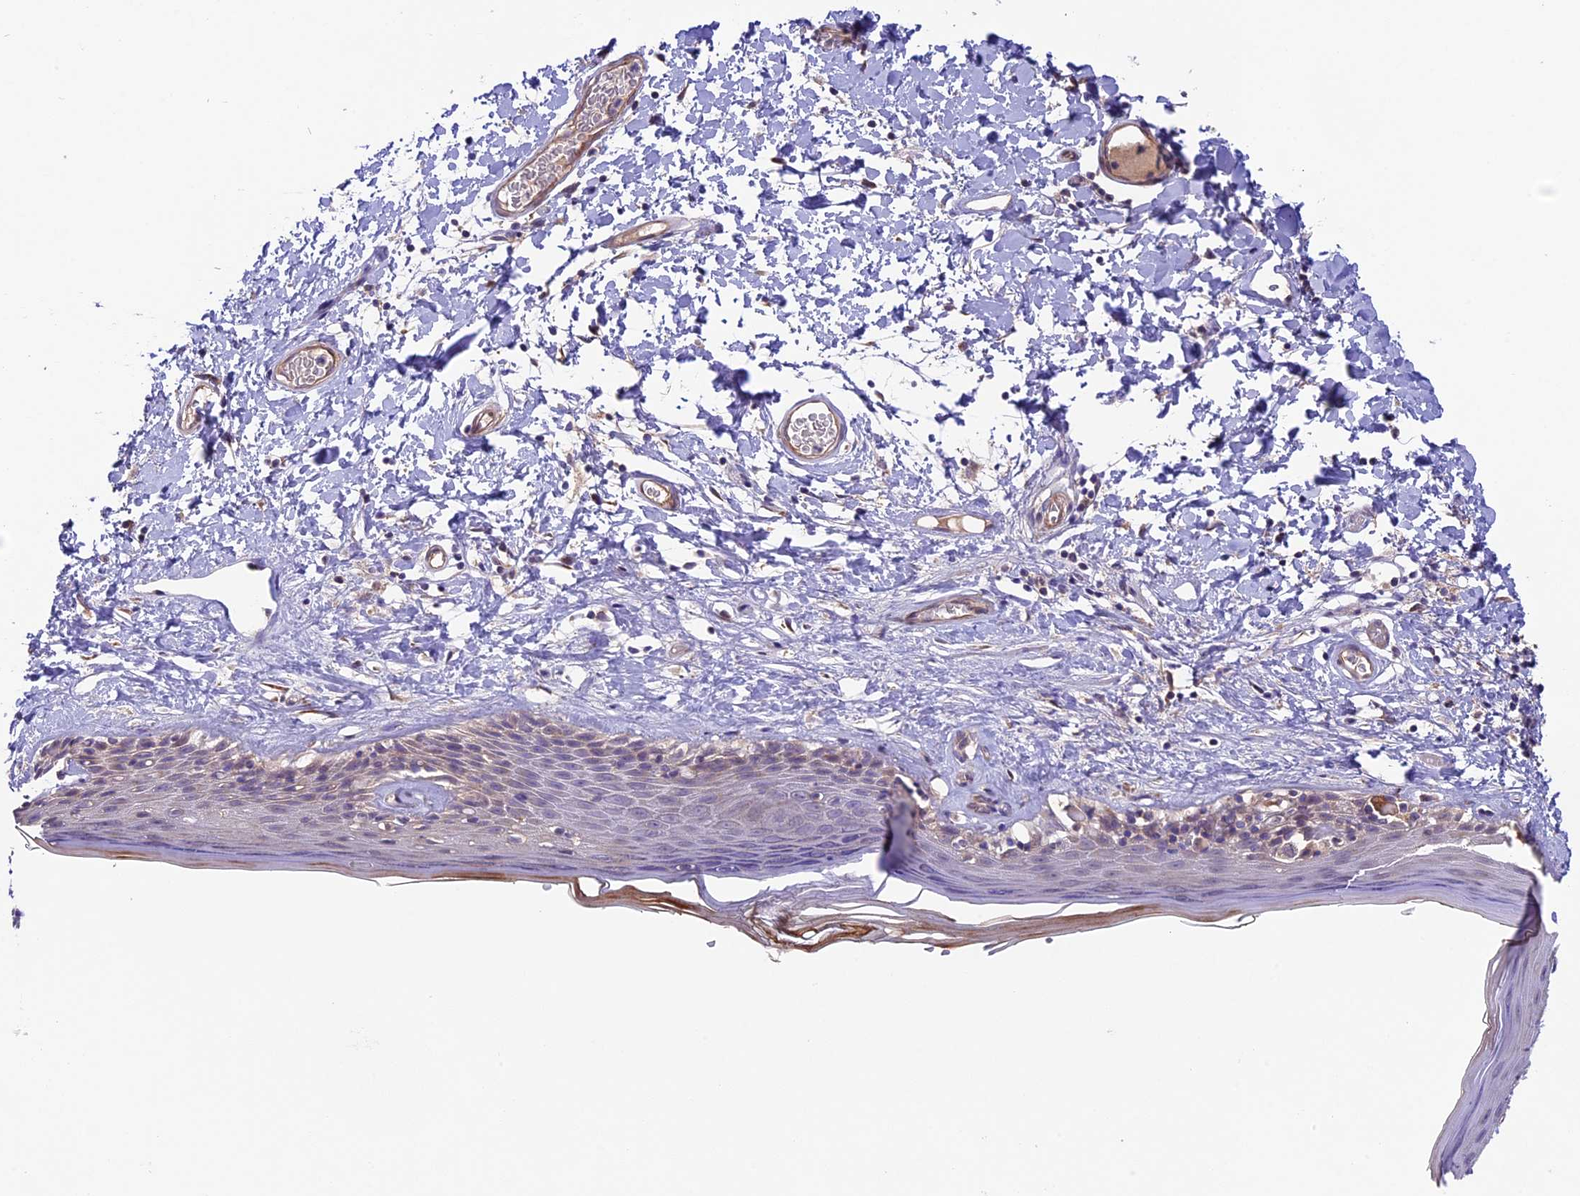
{"staining": {"intensity": "weak", "quantity": "<25%", "location": "cytoplasmic/membranous"}, "tissue": "skin", "cell_type": "Epidermal cells", "image_type": "normal", "snomed": [{"axis": "morphology", "description": "Normal tissue, NOS"}, {"axis": "topography", "description": "Adipose tissue"}, {"axis": "topography", "description": "Vascular tissue"}, {"axis": "topography", "description": "Vulva"}, {"axis": "topography", "description": "Peripheral nerve tissue"}], "caption": "A micrograph of skin stained for a protein shows no brown staining in epidermal cells.", "gene": "COG8", "patient": {"sex": "female", "age": 86}}